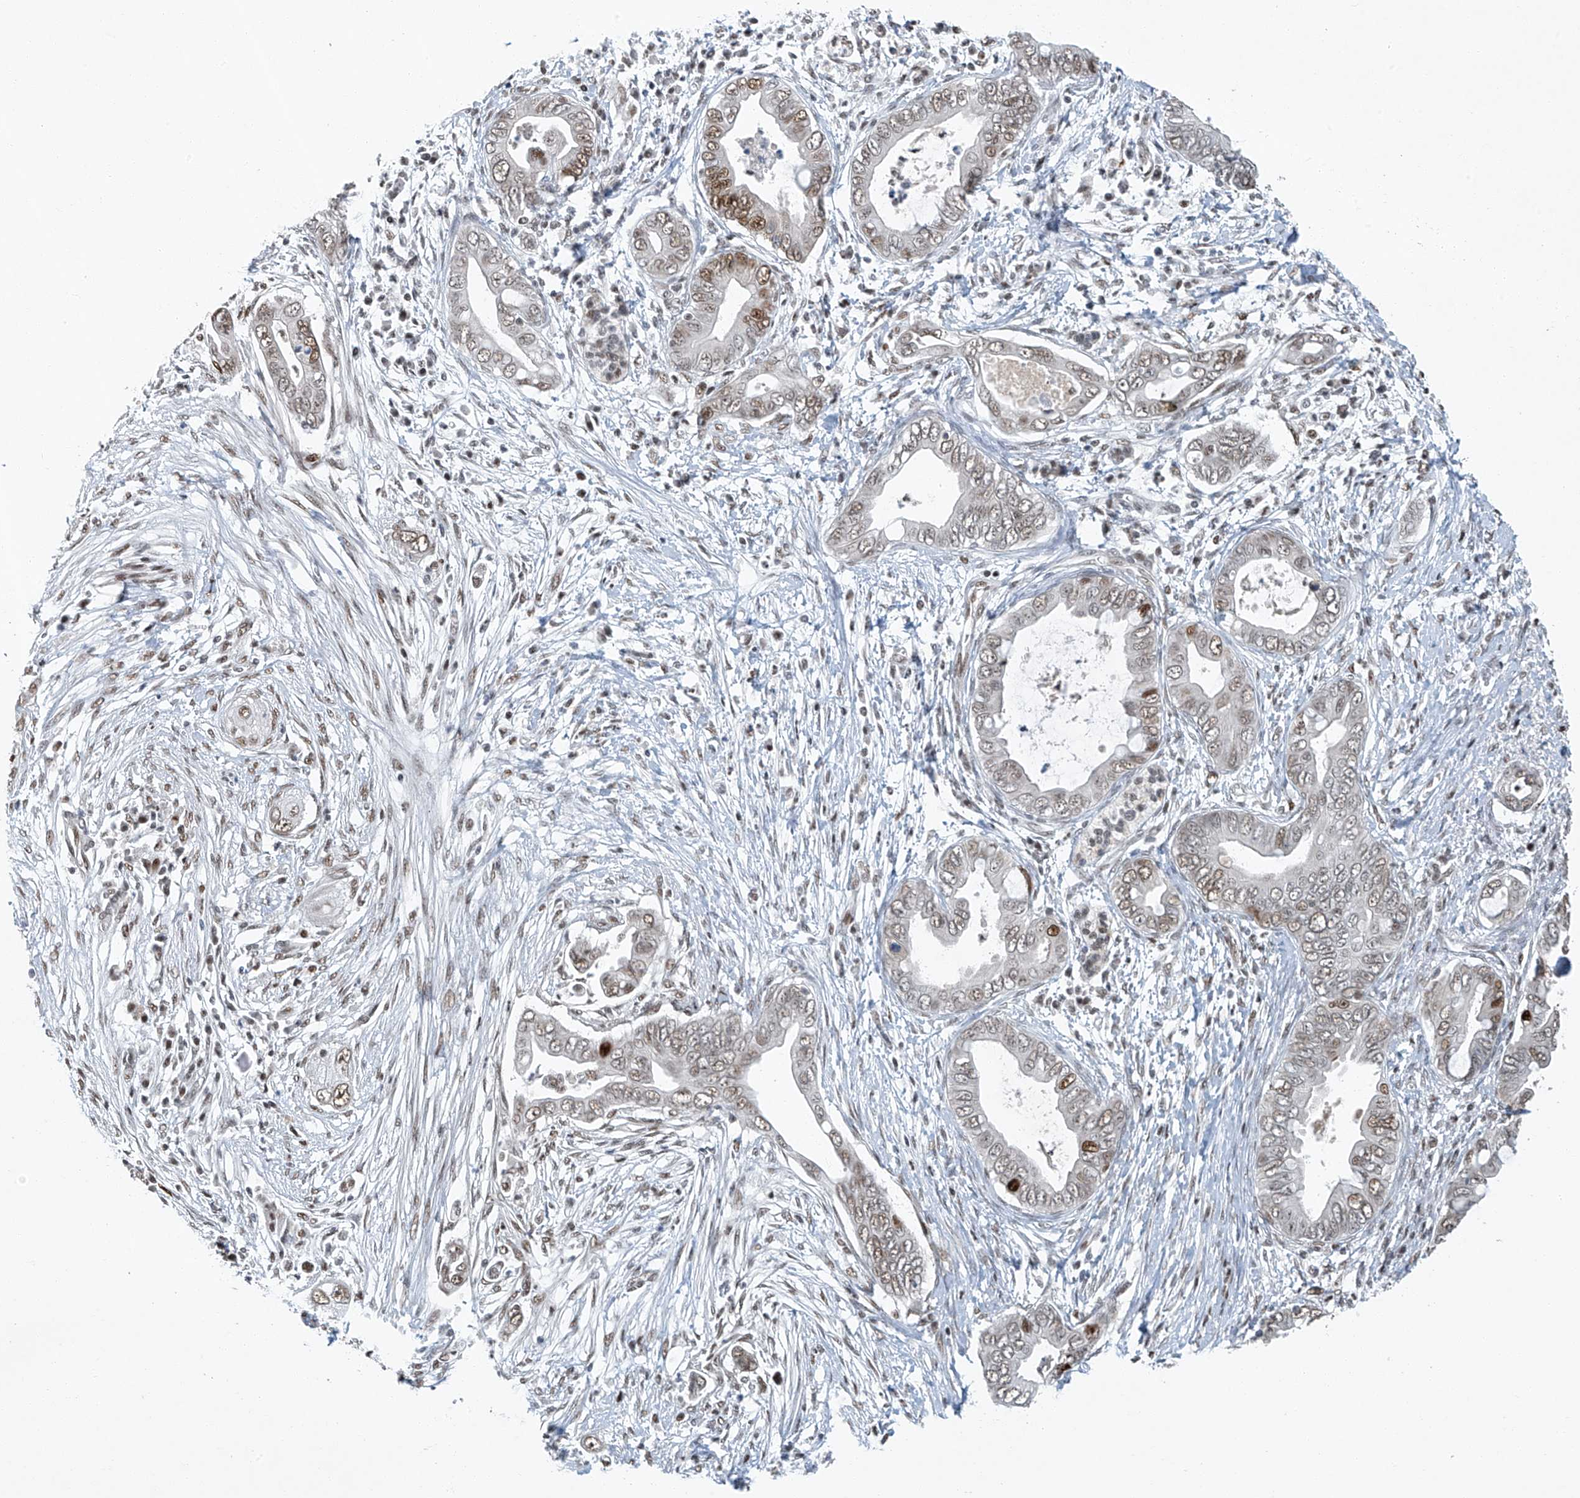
{"staining": {"intensity": "moderate", "quantity": ">75%", "location": "nuclear"}, "tissue": "pancreatic cancer", "cell_type": "Tumor cells", "image_type": "cancer", "snomed": [{"axis": "morphology", "description": "Adenocarcinoma, NOS"}, {"axis": "topography", "description": "Pancreas"}], "caption": "A brown stain highlights moderate nuclear expression of a protein in human pancreatic cancer tumor cells.", "gene": "TAF8", "patient": {"sex": "male", "age": 75}}